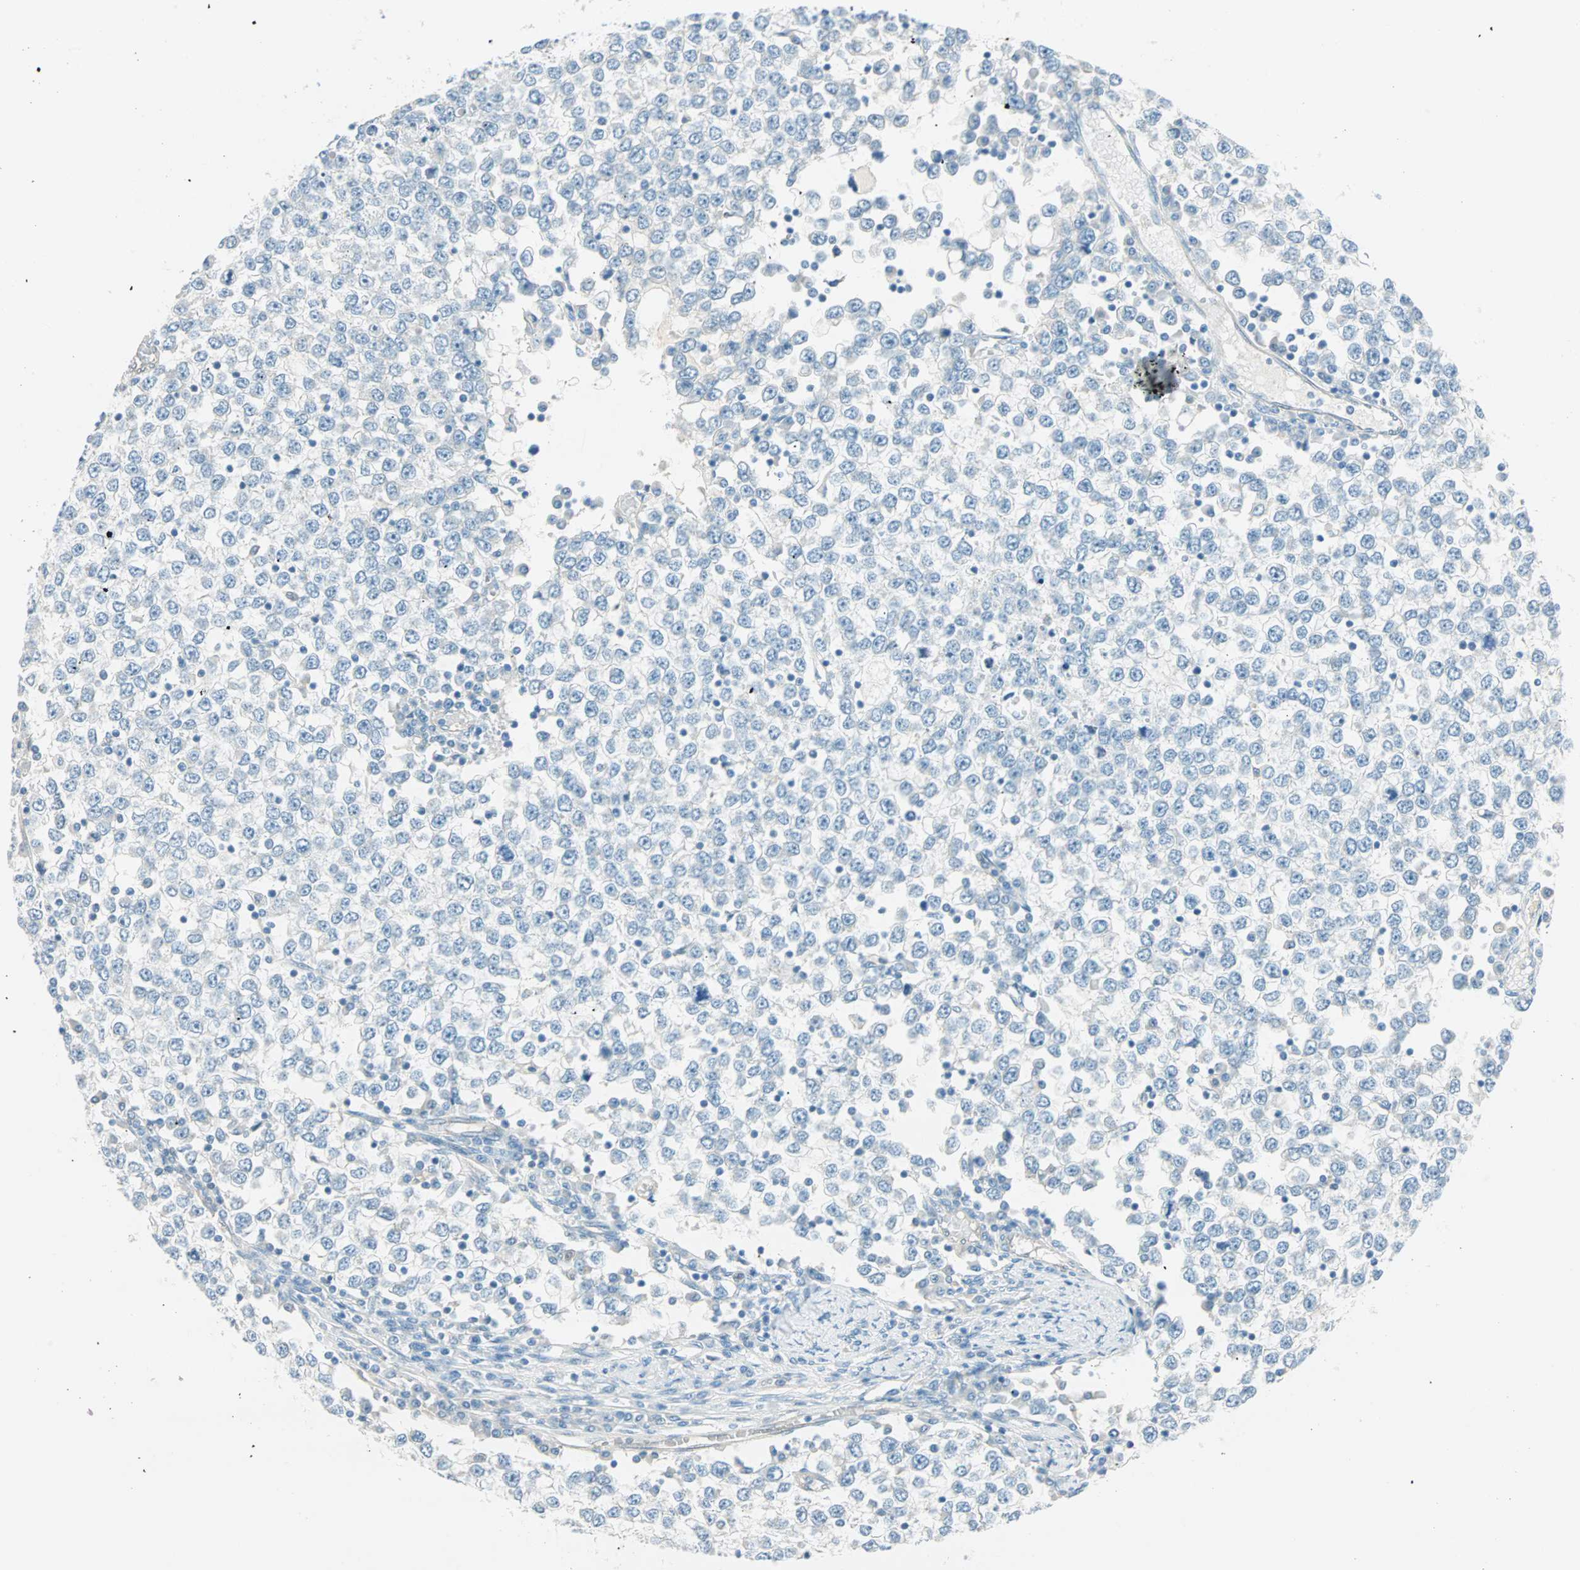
{"staining": {"intensity": "negative", "quantity": "none", "location": "none"}, "tissue": "testis cancer", "cell_type": "Tumor cells", "image_type": "cancer", "snomed": [{"axis": "morphology", "description": "Seminoma, NOS"}, {"axis": "topography", "description": "Testis"}], "caption": "The photomicrograph shows no staining of tumor cells in seminoma (testis).", "gene": "S100A1", "patient": {"sex": "male", "age": 65}}